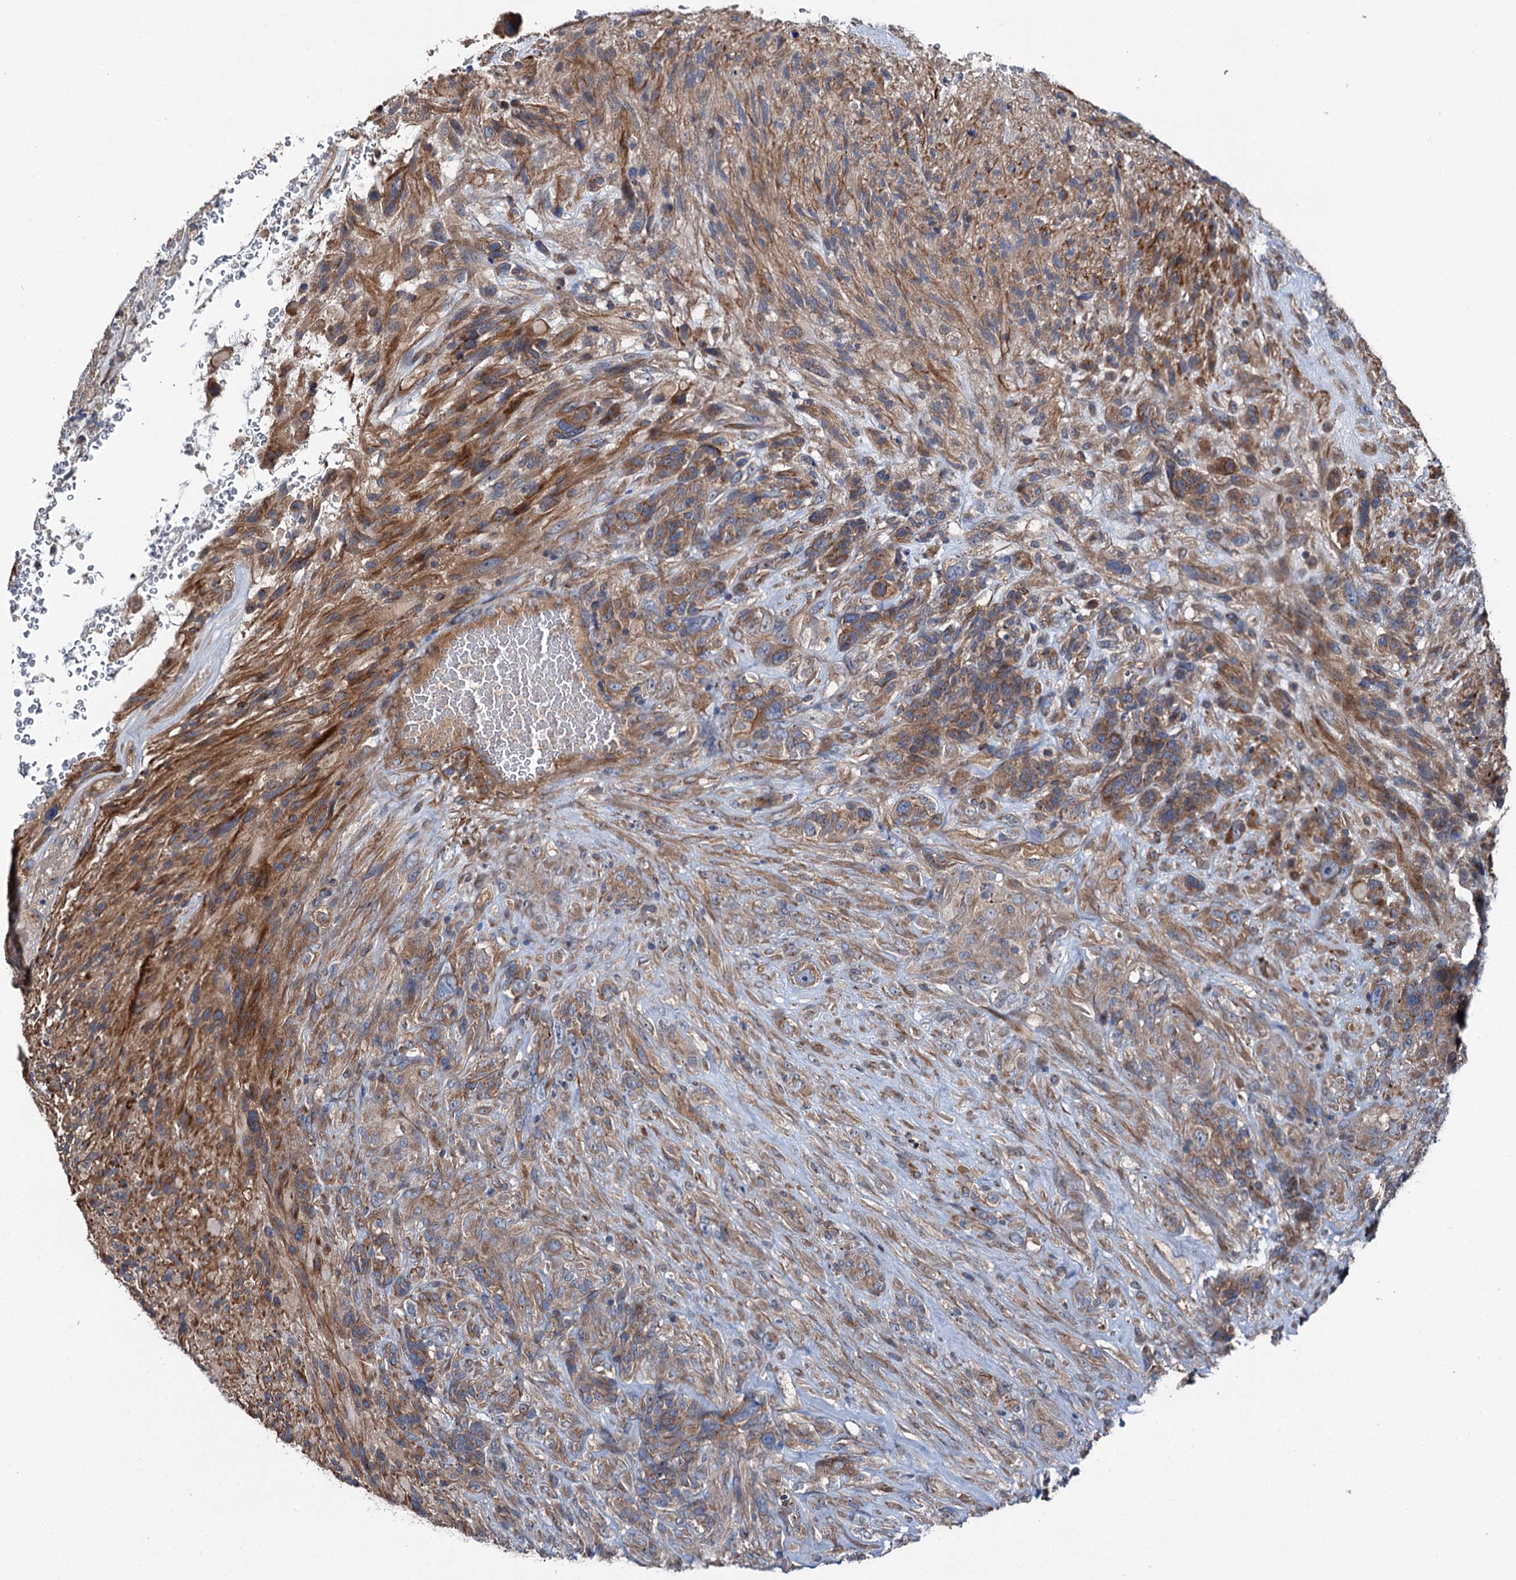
{"staining": {"intensity": "moderate", "quantity": ">75%", "location": "cytoplasmic/membranous"}, "tissue": "glioma", "cell_type": "Tumor cells", "image_type": "cancer", "snomed": [{"axis": "morphology", "description": "Glioma, malignant, High grade"}, {"axis": "topography", "description": "Brain"}], "caption": "About >75% of tumor cells in malignant high-grade glioma display moderate cytoplasmic/membranous protein positivity as visualized by brown immunohistochemical staining.", "gene": "SLC22A25", "patient": {"sex": "male", "age": 61}}